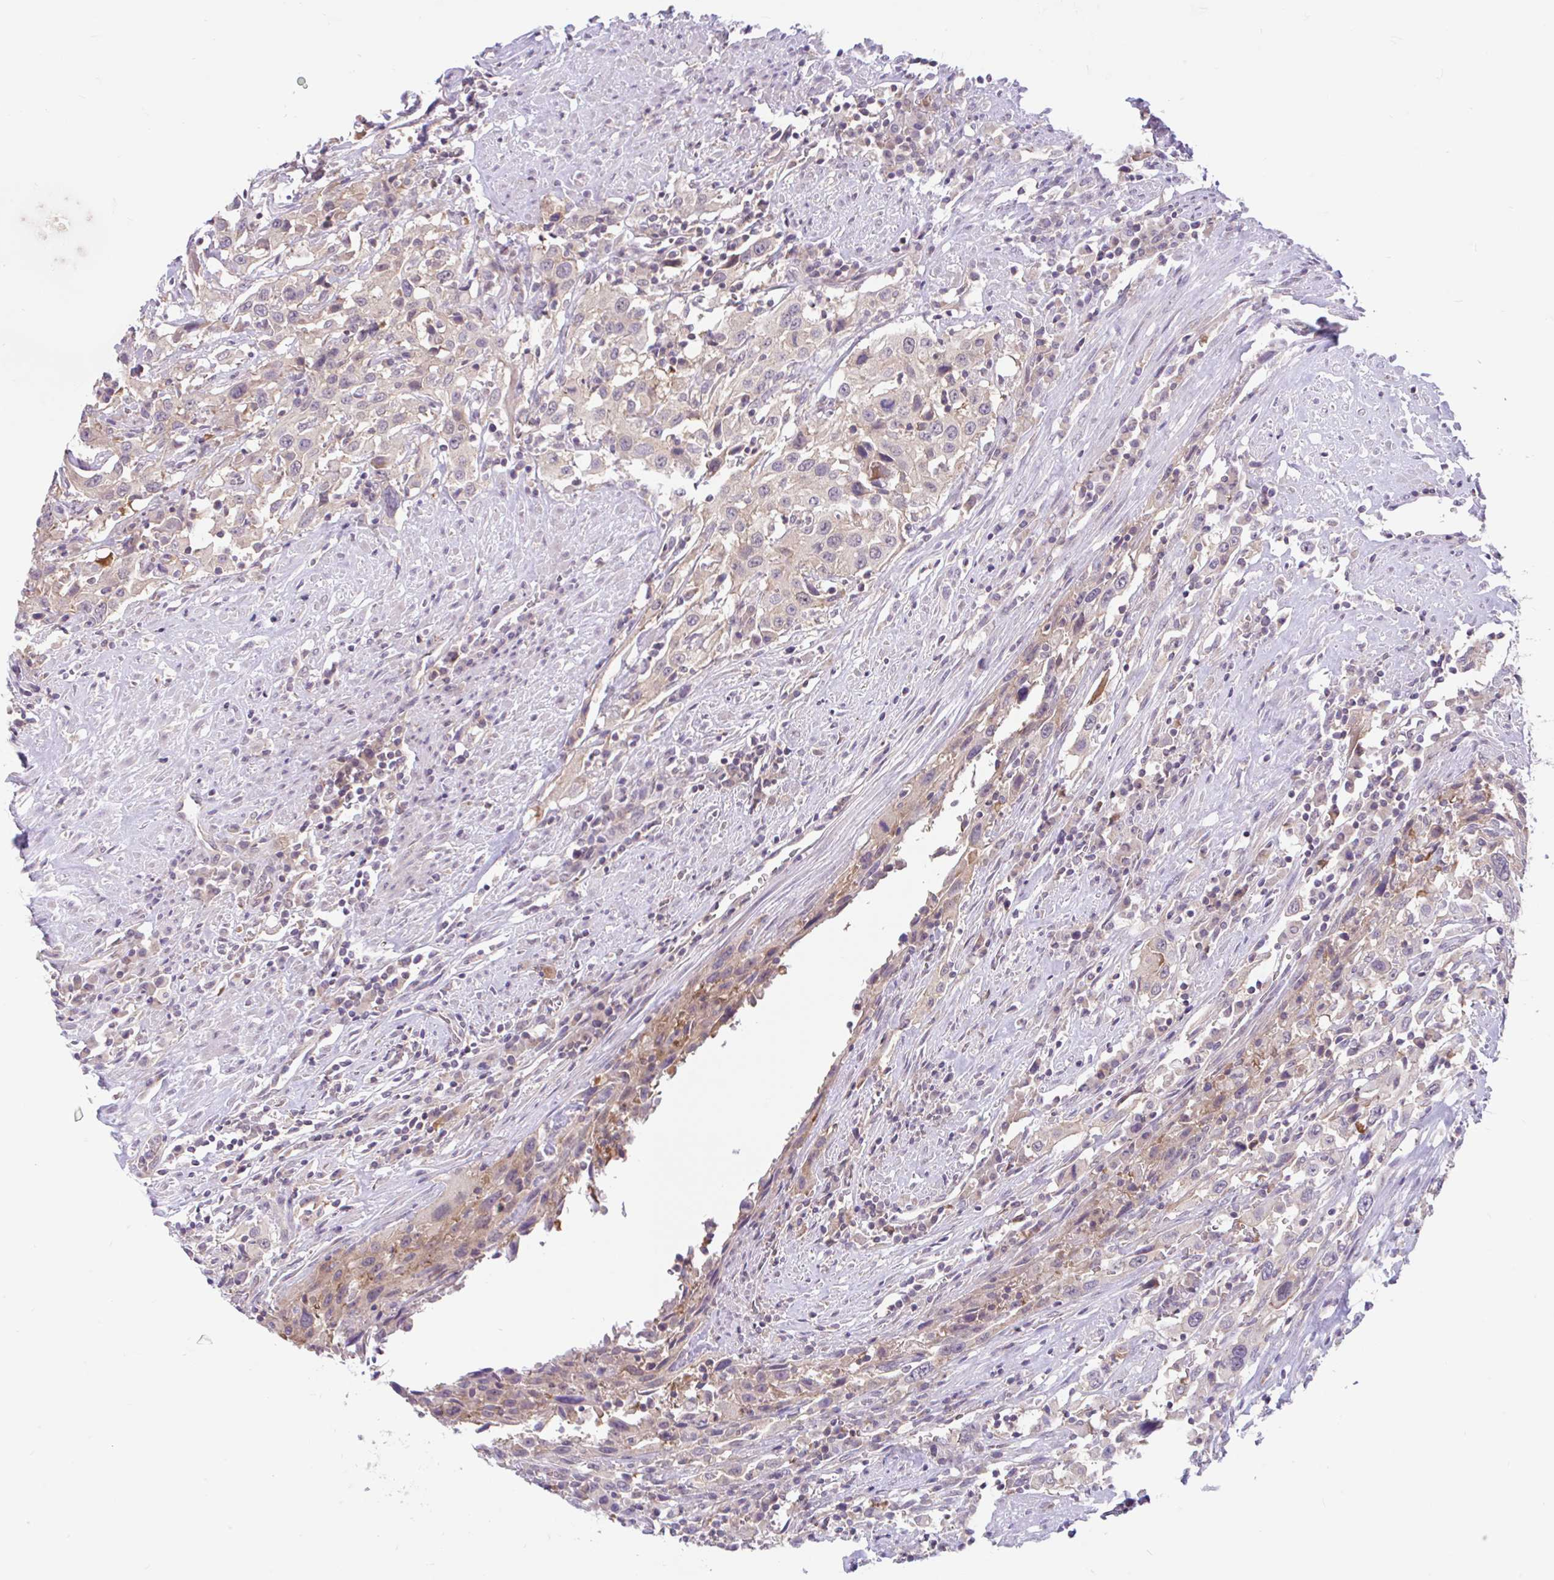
{"staining": {"intensity": "negative", "quantity": "none", "location": "none"}, "tissue": "urothelial cancer", "cell_type": "Tumor cells", "image_type": "cancer", "snomed": [{"axis": "morphology", "description": "Urothelial carcinoma, High grade"}, {"axis": "topography", "description": "Urinary bladder"}], "caption": "Immunohistochemistry (IHC) histopathology image of human urothelial carcinoma (high-grade) stained for a protein (brown), which shows no staining in tumor cells.", "gene": "RALBP1", "patient": {"sex": "male", "age": 61}}